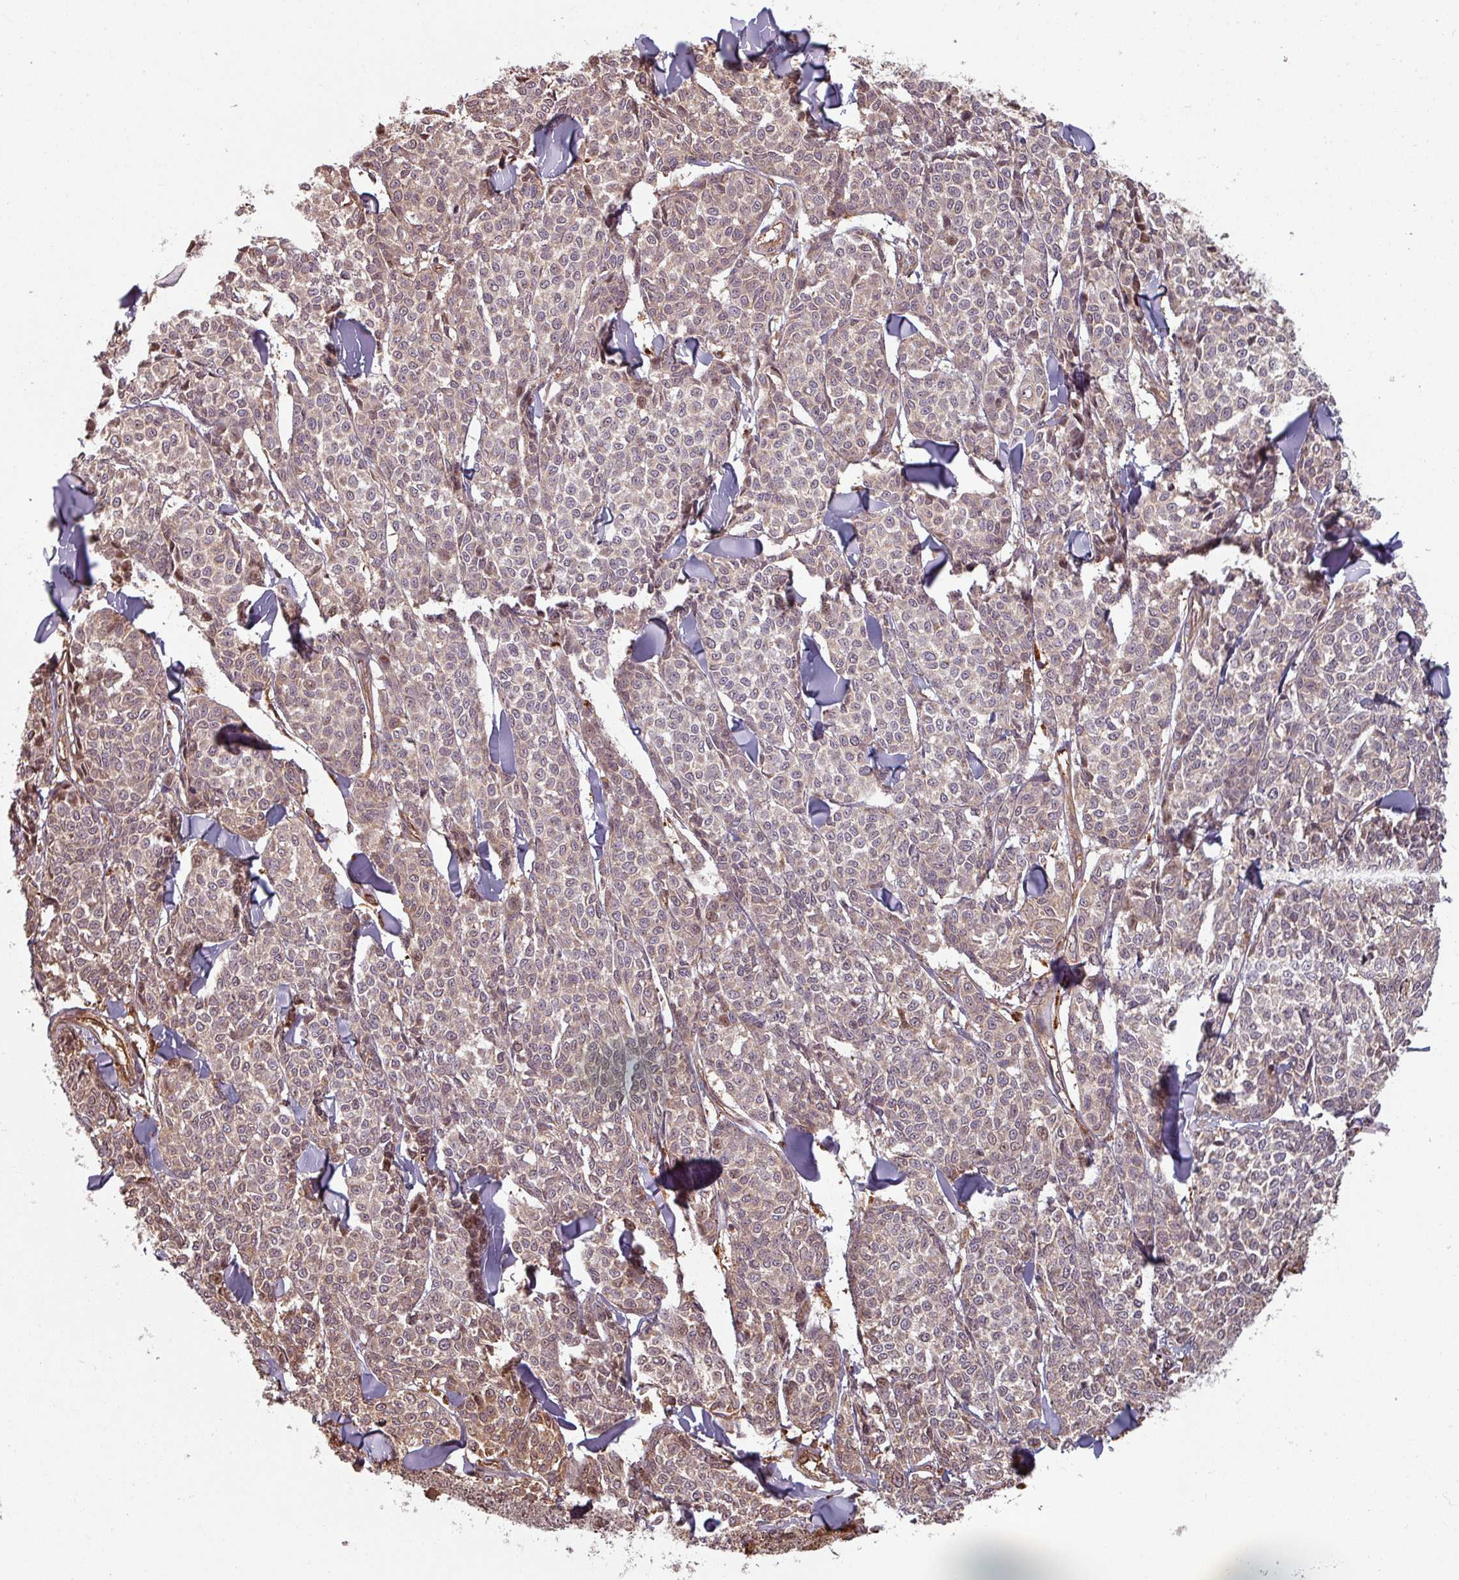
{"staining": {"intensity": "weak", "quantity": "<25%", "location": "cytoplasmic/membranous,nuclear"}, "tissue": "melanoma", "cell_type": "Tumor cells", "image_type": "cancer", "snomed": [{"axis": "morphology", "description": "Malignant melanoma, NOS"}, {"axis": "topography", "description": "Skin"}], "caption": "Melanoma stained for a protein using immunohistochemistry (IHC) shows no positivity tumor cells.", "gene": "EID1", "patient": {"sex": "male", "age": 46}}